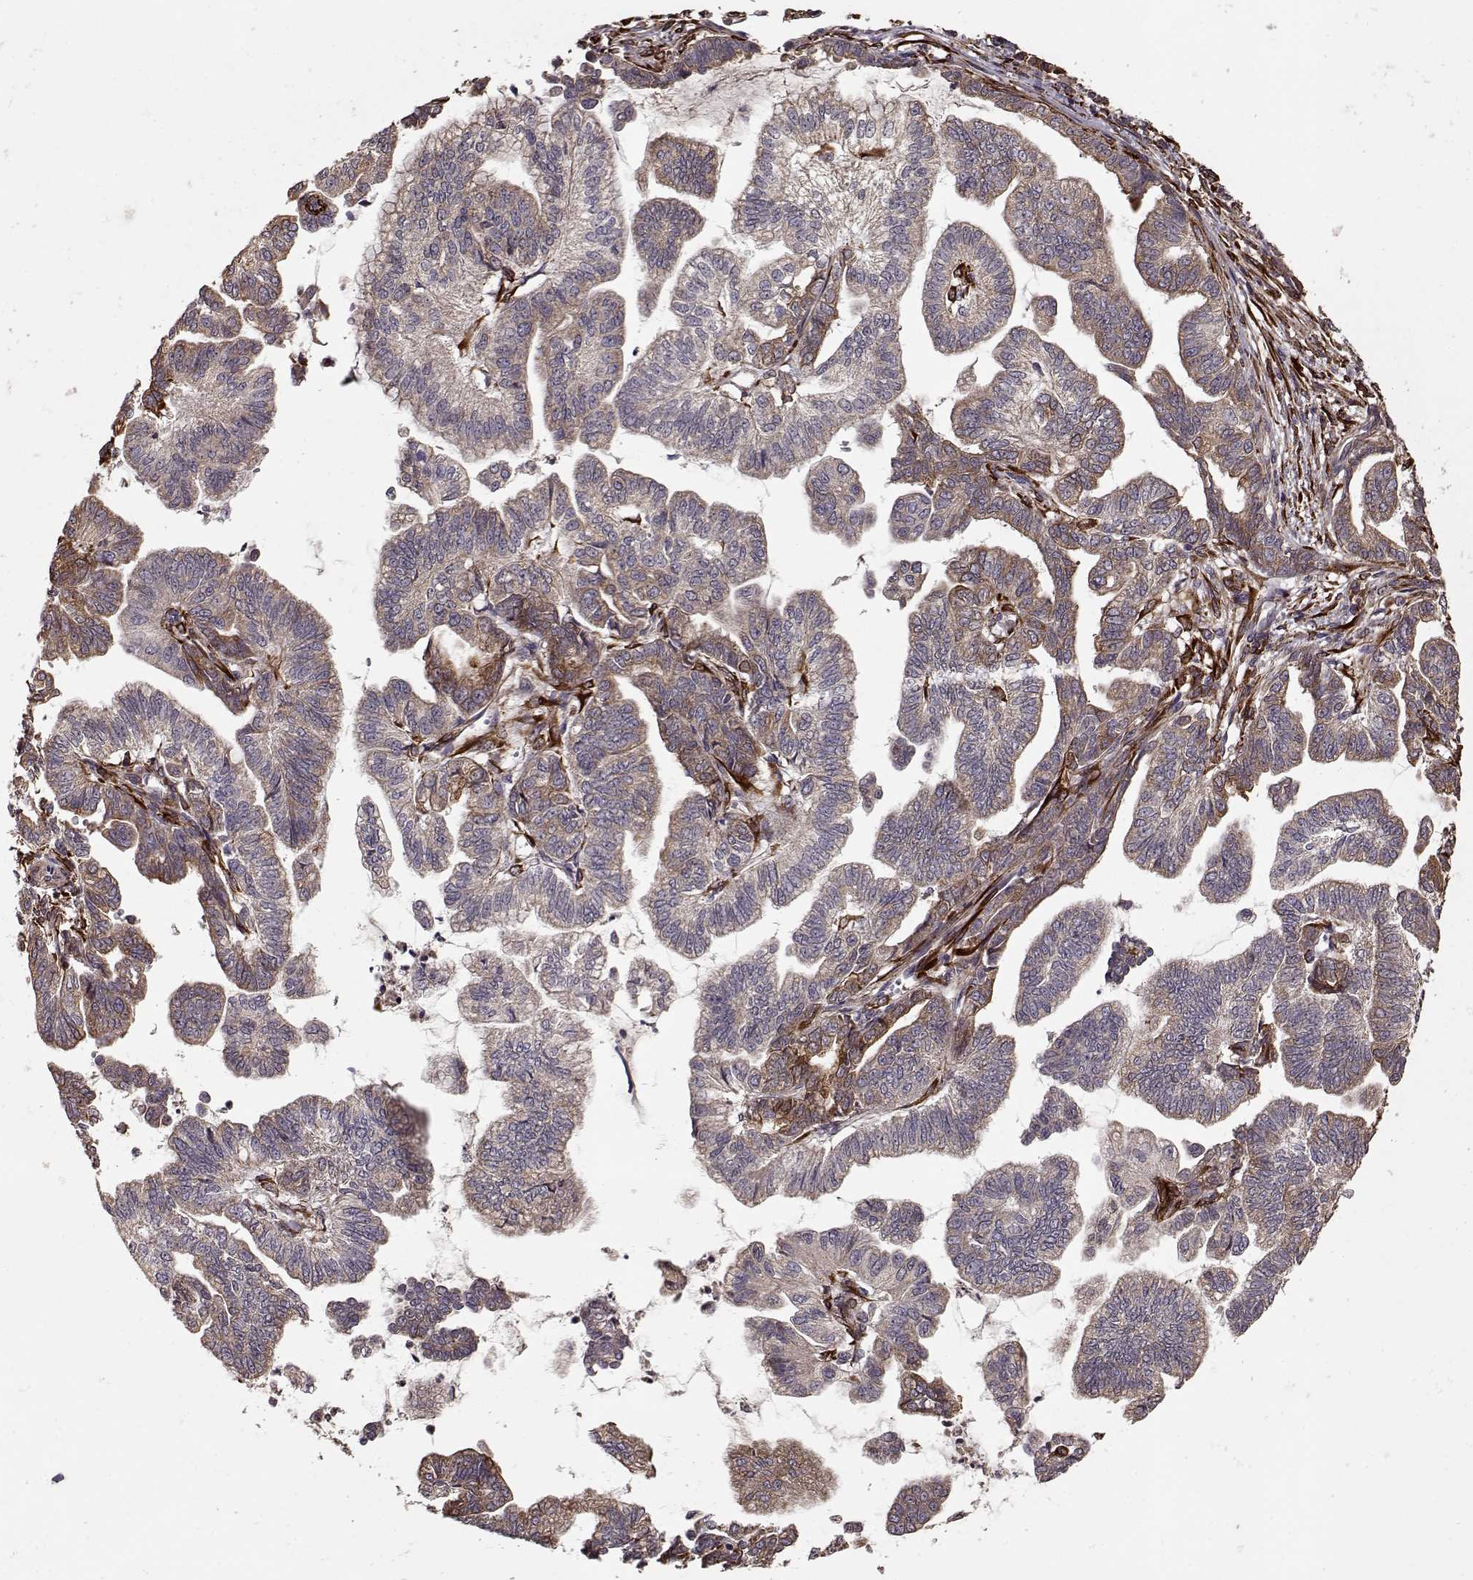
{"staining": {"intensity": "weak", "quantity": "25%-75%", "location": "cytoplasmic/membranous"}, "tissue": "stomach cancer", "cell_type": "Tumor cells", "image_type": "cancer", "snomed": [{"axis": "morphology", "description": "Adenocarcinoma, NOS"}, {"axis": "topography", "description": "Stomach"}], "caption": "A brown stain shows weak cytoplasmic/membranous positivity of a protein in human stomach cancer tumor cells. Nuclei are stained in blue.", "gene": "IMMP1L", "patient": {"sex": "male", "age": 83}}